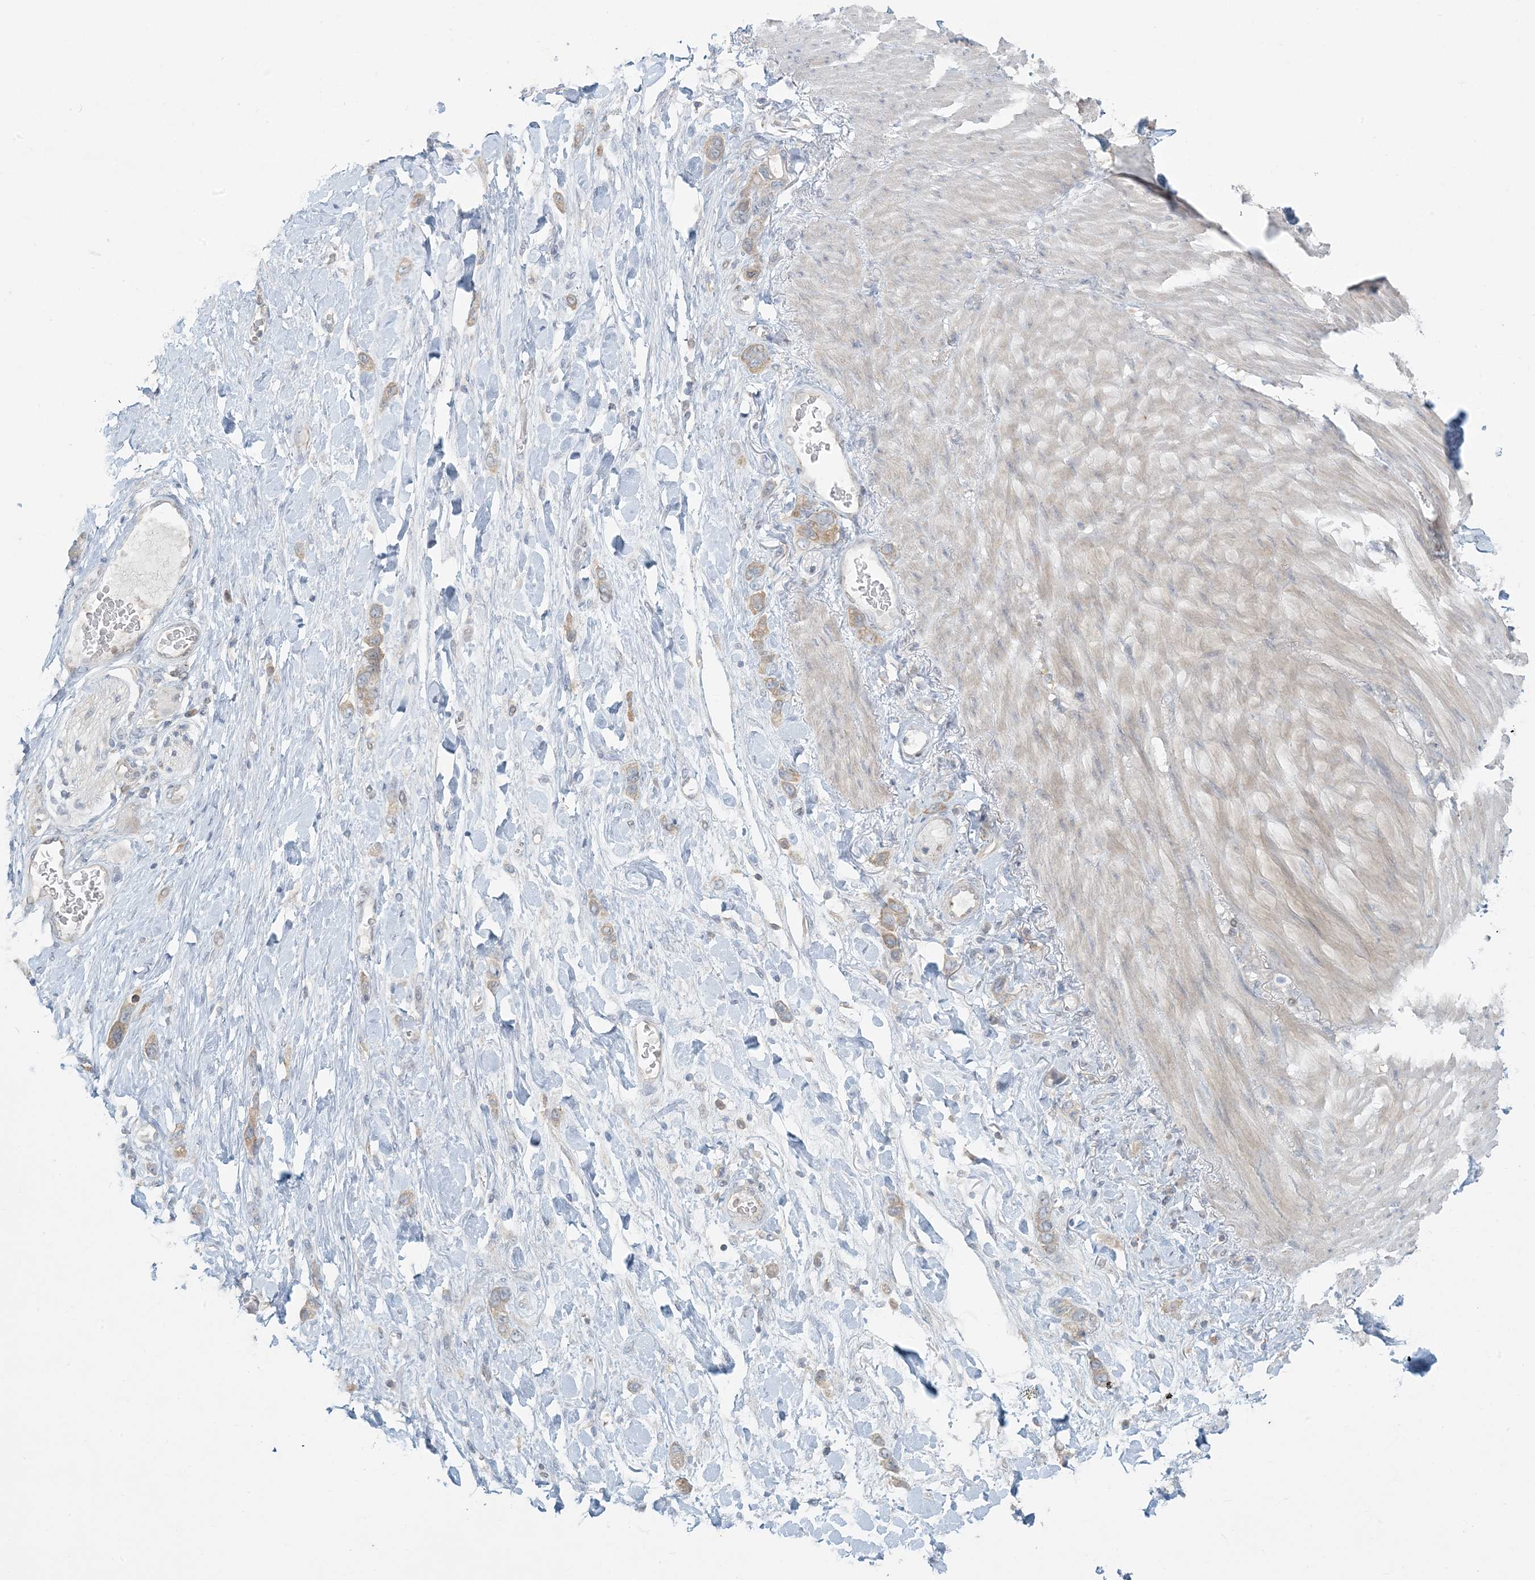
{"staining": {"intensity": "weak", "quantity": "25%-75%", "location": "cytoplasmic/membranous"}, "tissue": "stomach cancer", "cell_type": "Tumor cells", "image_type": "cancer", "snomed": [{"axis": "morphology", "description": "Adenocarcinoma, NOS"}, {"axis": "topography", "description": "Stomach"}], "caption": "Stomach cancer tissue reveals weak cytoplasmic/membranous staining in about 25%-75% of tumor cells", "gene": "HACL1", "patient": {"sex": "female", "age": 65}}